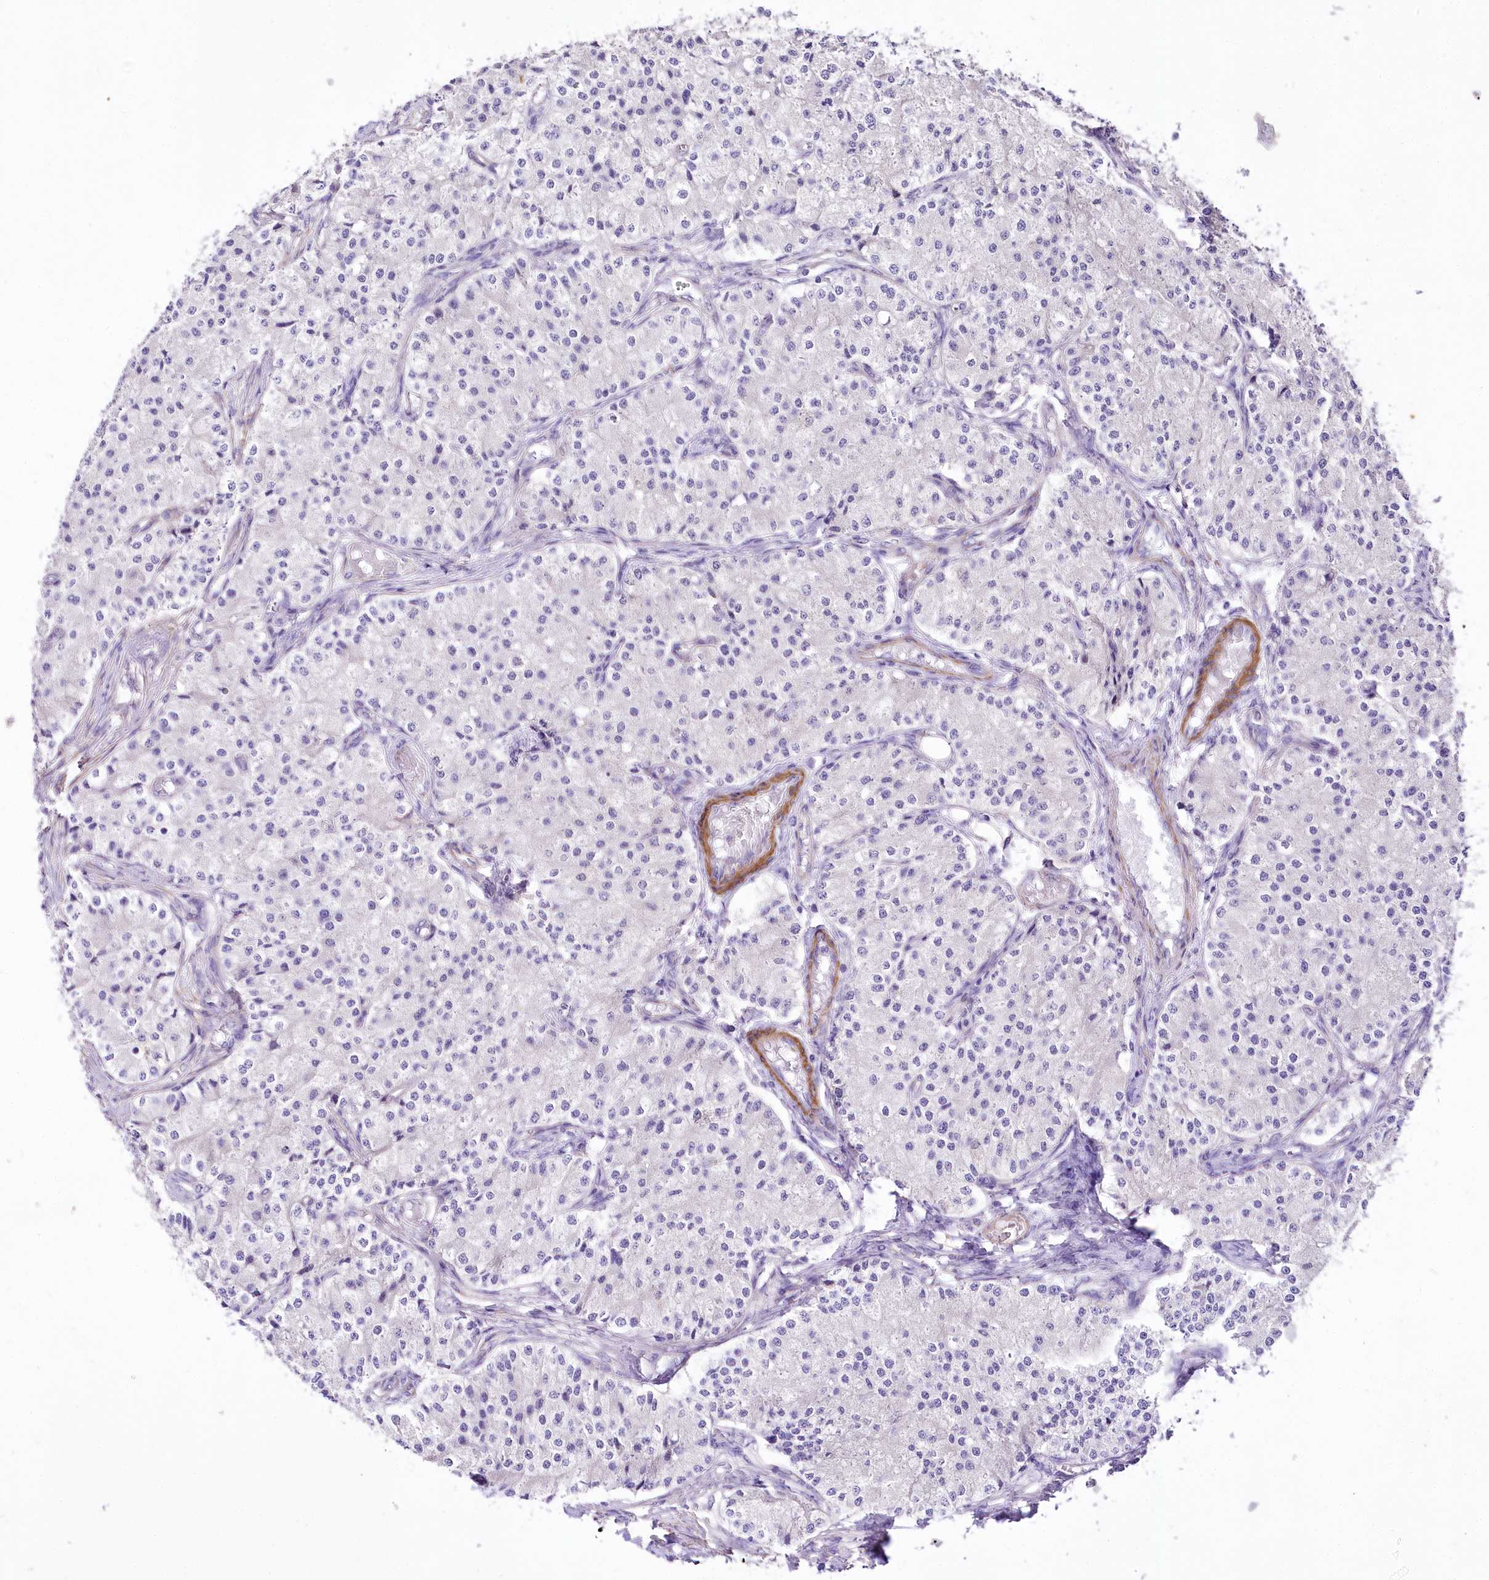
{"staining": {"intensity": "negative", "quantity": "none", "location": "none"}, "tissue": "carcinoid", "cell_type": "Tumor cells", "image_type": "cancer", "snomed": [{"axis": "morphology", "description": "Carcinoid, malignant, NOS"}, {"axis": "topography", "description": "Colon"}], "caption": "Immunohistochemical staining of malignant carcinoid shows no significant positivity in tumor cells.", "gene": "RDH16", "patient": {"sex": "female", "age": 52}}